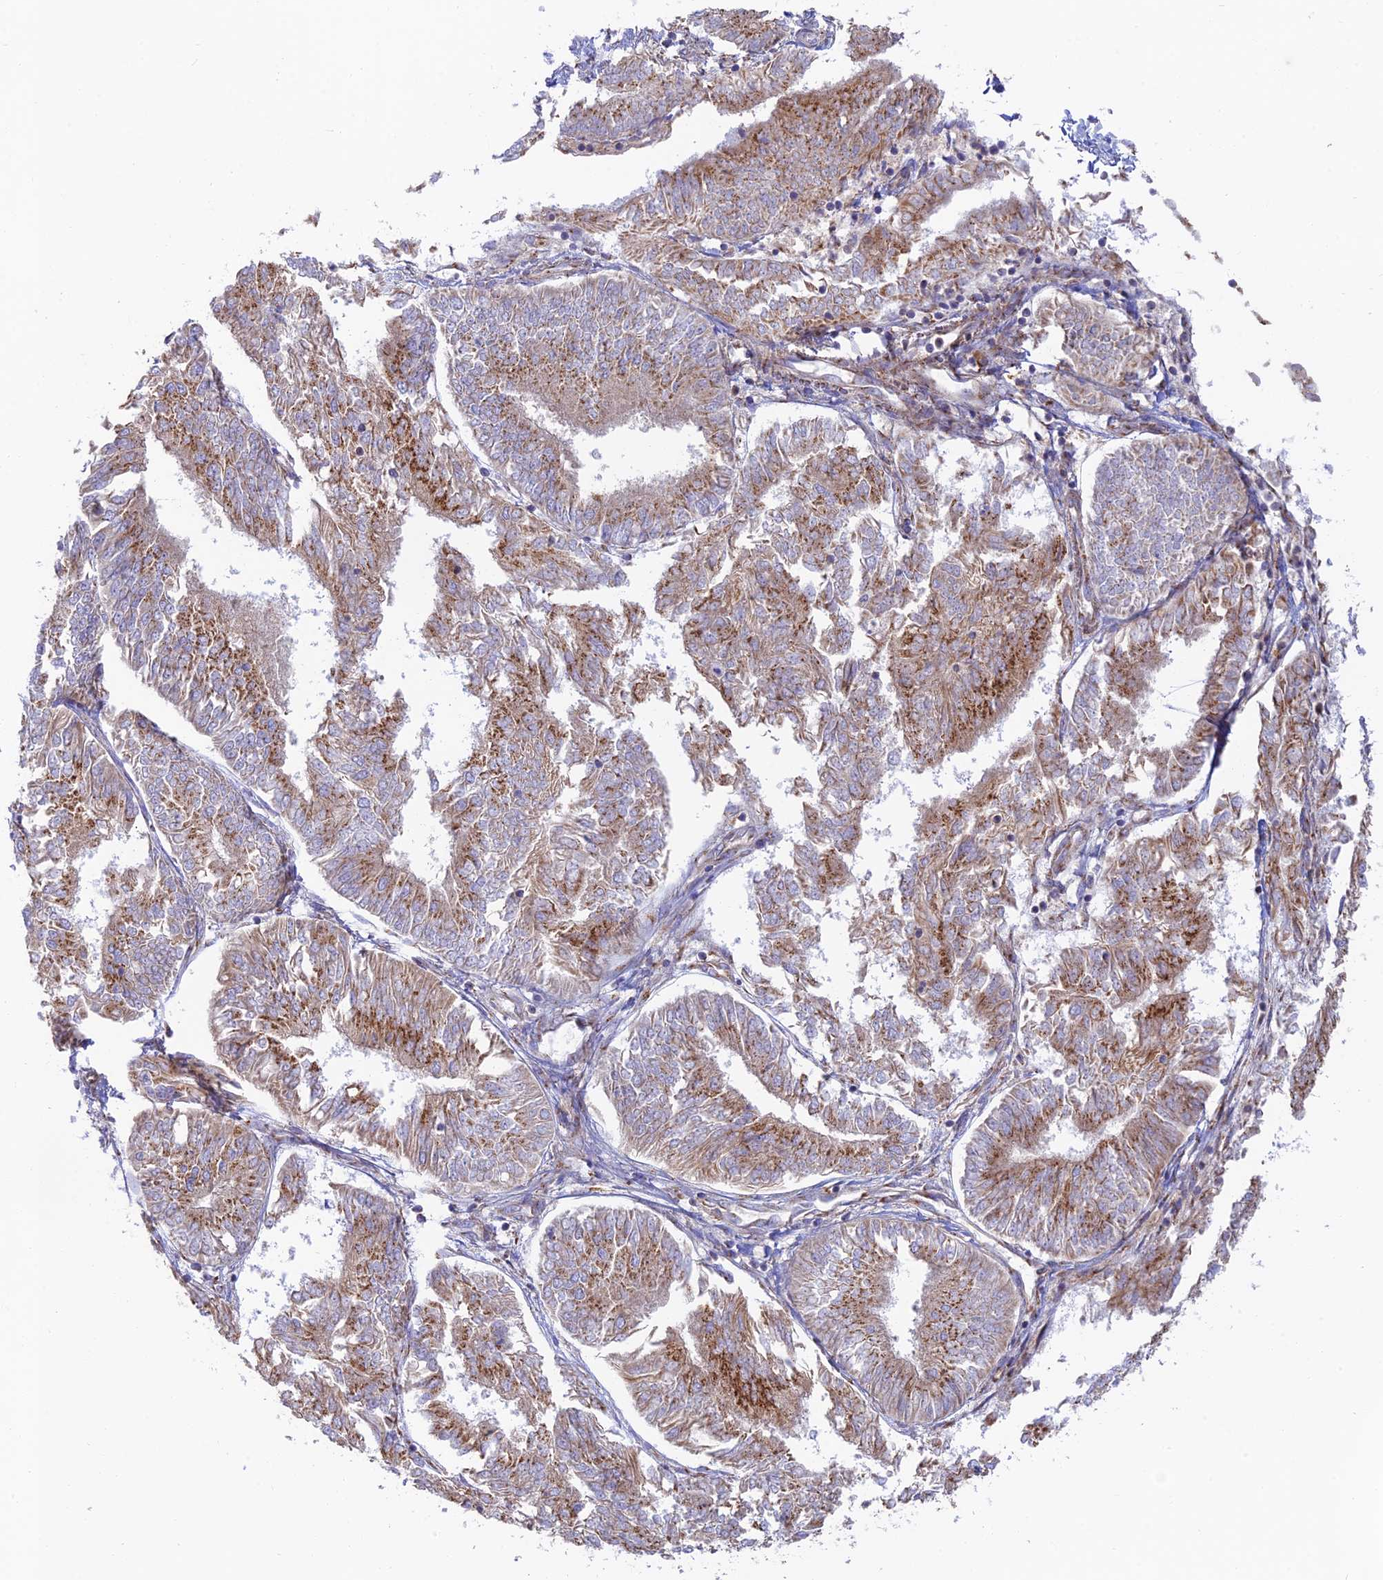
{"staining": {"intensity": "strong", "quantity": "25%-75%", "location": "cytoplasmic/membranous"}, "tissue": "endometrial cancer", "cell_type": "Tumor cells", "image_type": "cancer", "snomed": [{"axis": "morphology", "description": "Adenocarcinoma, NOS"}, {"axis": "topography", "description": "Endometrium"}], "caption": "A brown stain shows strong cytoplasmic/membranous staining of a protein in endometrial adenocarcinoma tumor cells.", "gene": "GOLGA3", "patient": {"sex": "female", "age": 58}}